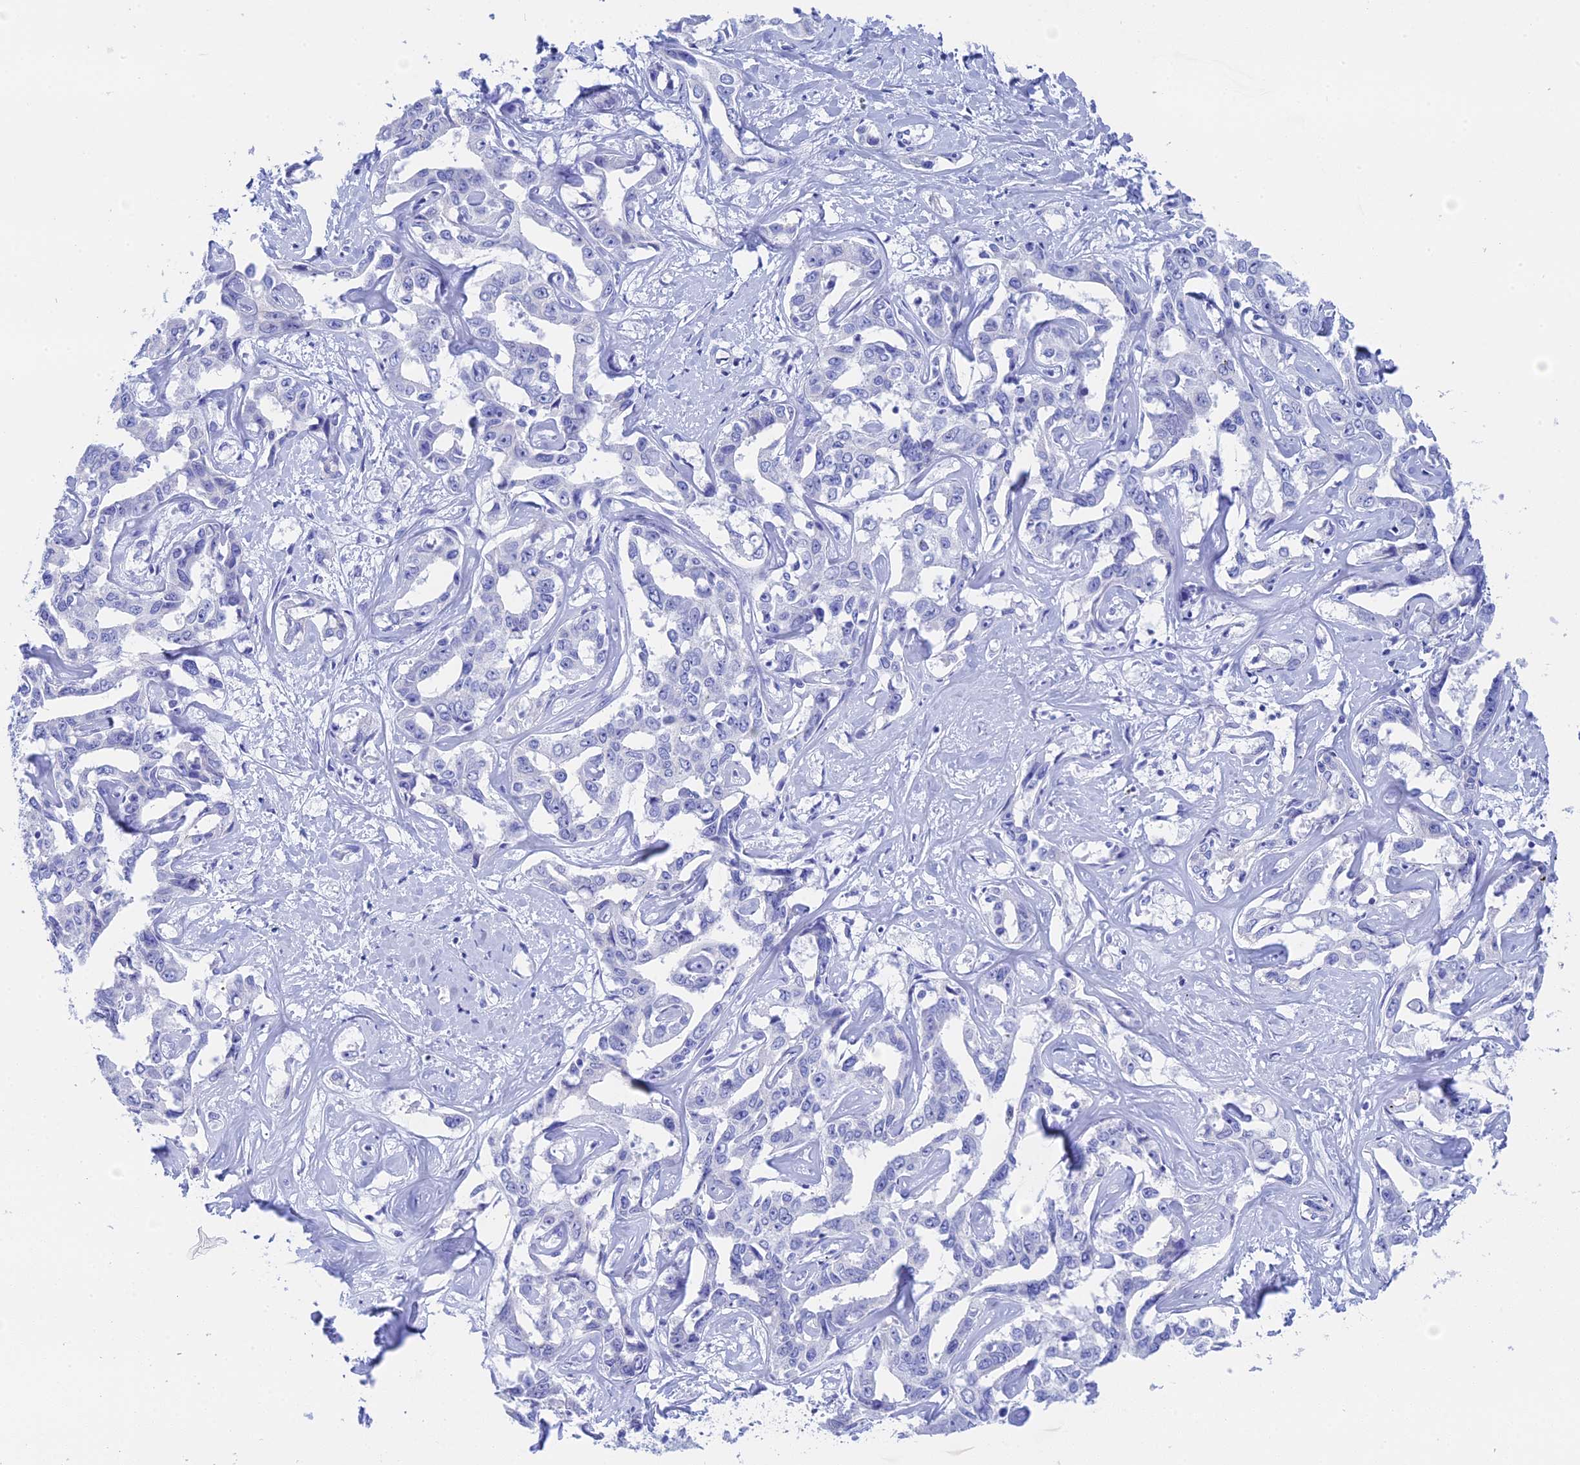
{"staining": {"intensity": "negative", "quantity": "none", "location": "none"}, "tissue": "liver cancer", "cell_type": "Tumor cells", "image_type": "cancer", "snomed": [{"axis": "morphology", "description": "Cholangiocarcinoma"}, {"axis": "topography", "description": "Liver"}], "caption": "A photomicrograph of human liver cancer is negative for staining in tumor cells. (DAB IHC visualized using brightfield microscopy, high magnification).", "gene": "TEX101", "patient": {"sex": "male", "age": 59}}